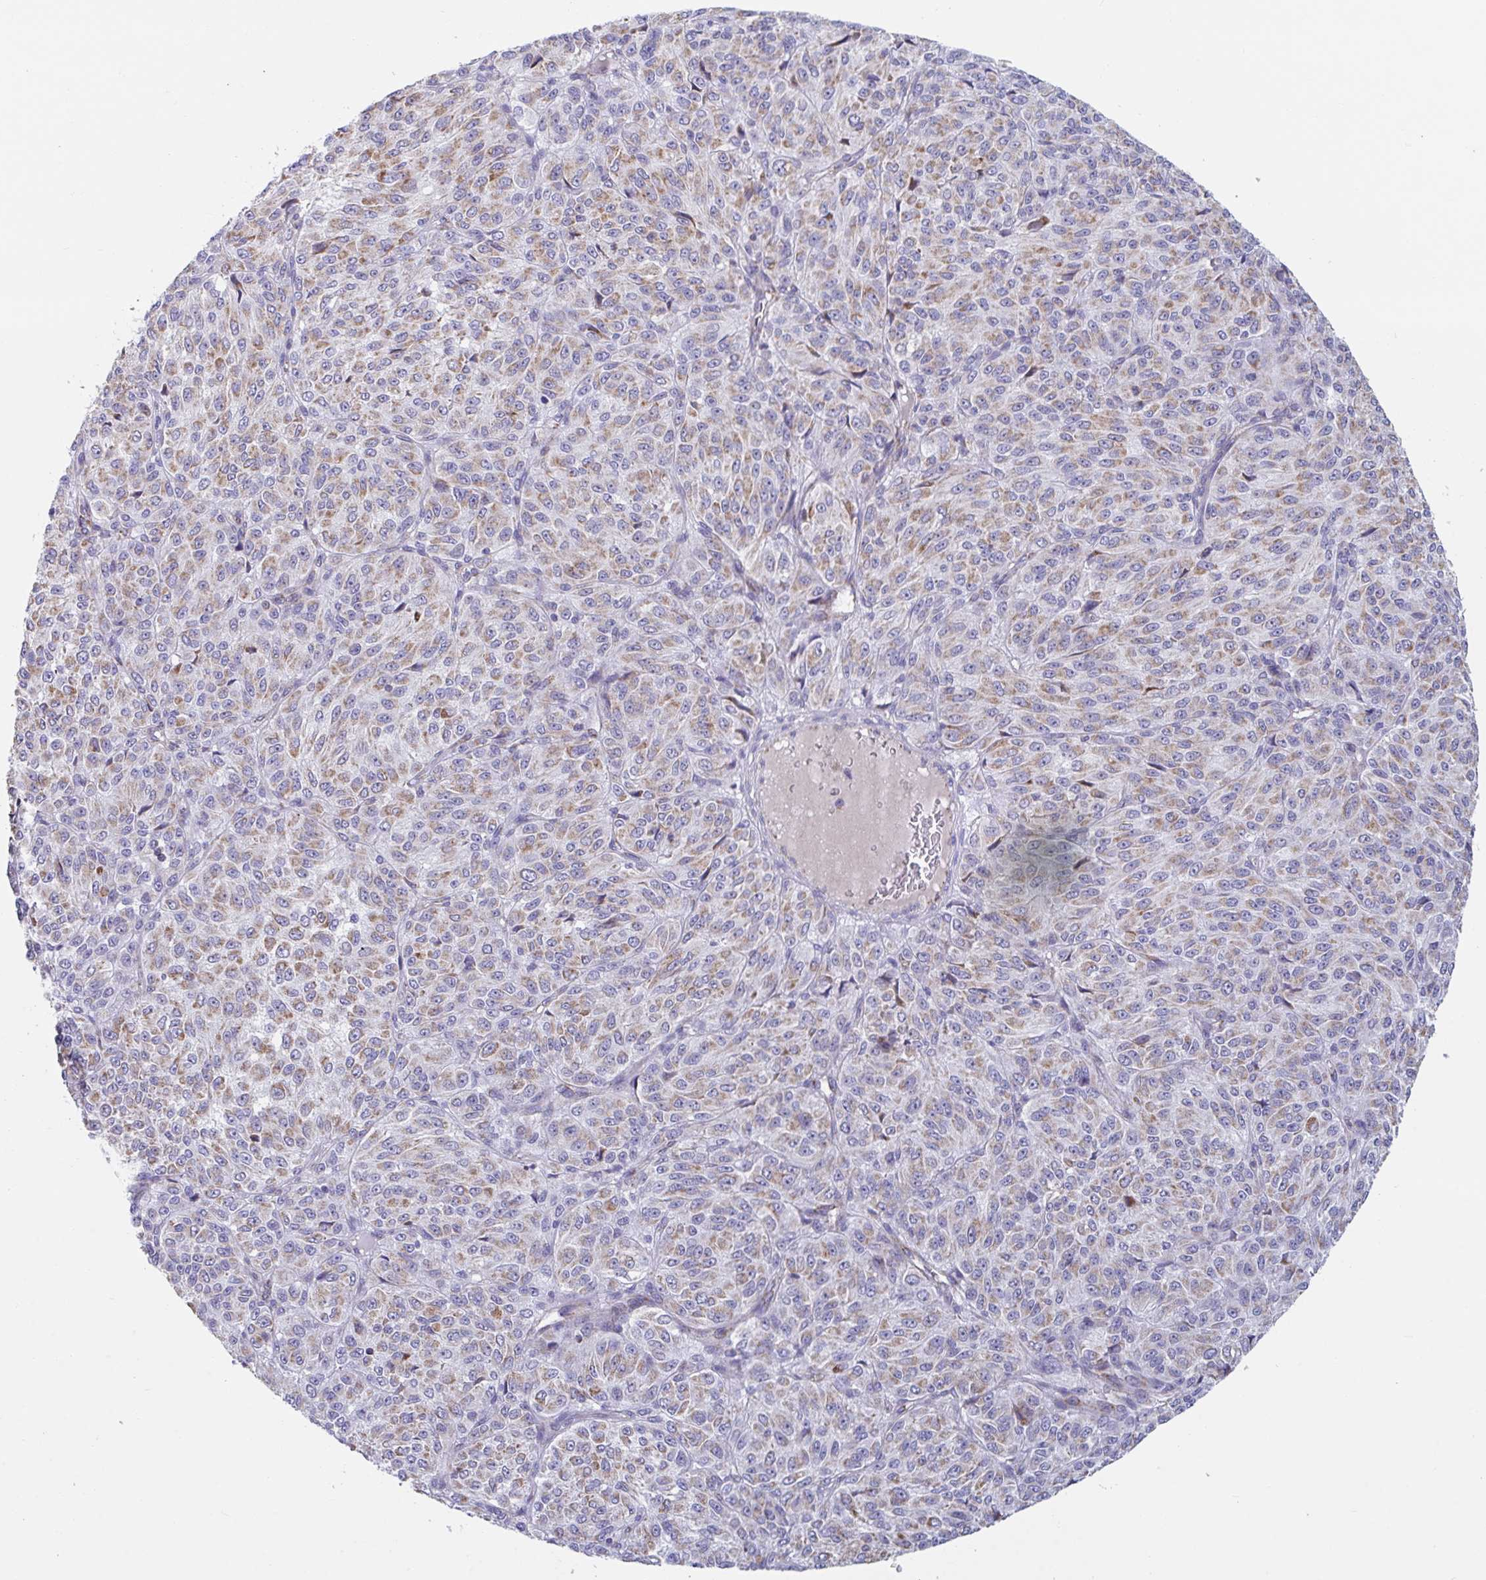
{"staining": {"intensity": "moderate", "quantity": ">75%", "location": "cytoplasmic/membranous"}, "tissue": "melanoma", "cell_type": "Tumor cells", "image_type": "cancer", "snomed": [{"axis": "morphology", "description": "Malignant melanoma, Metastatic site"}, {"axis": "topography", "description": "Brain"}], "caption": "Protein expression analysis of human malignant melanoma (metastatic site) reveals moderate cytoplasmic/membranous positivity in approximately >75% of tumor cells.", "gene": "BCAT2", "patient": {"sex": "female", "age": 56}}